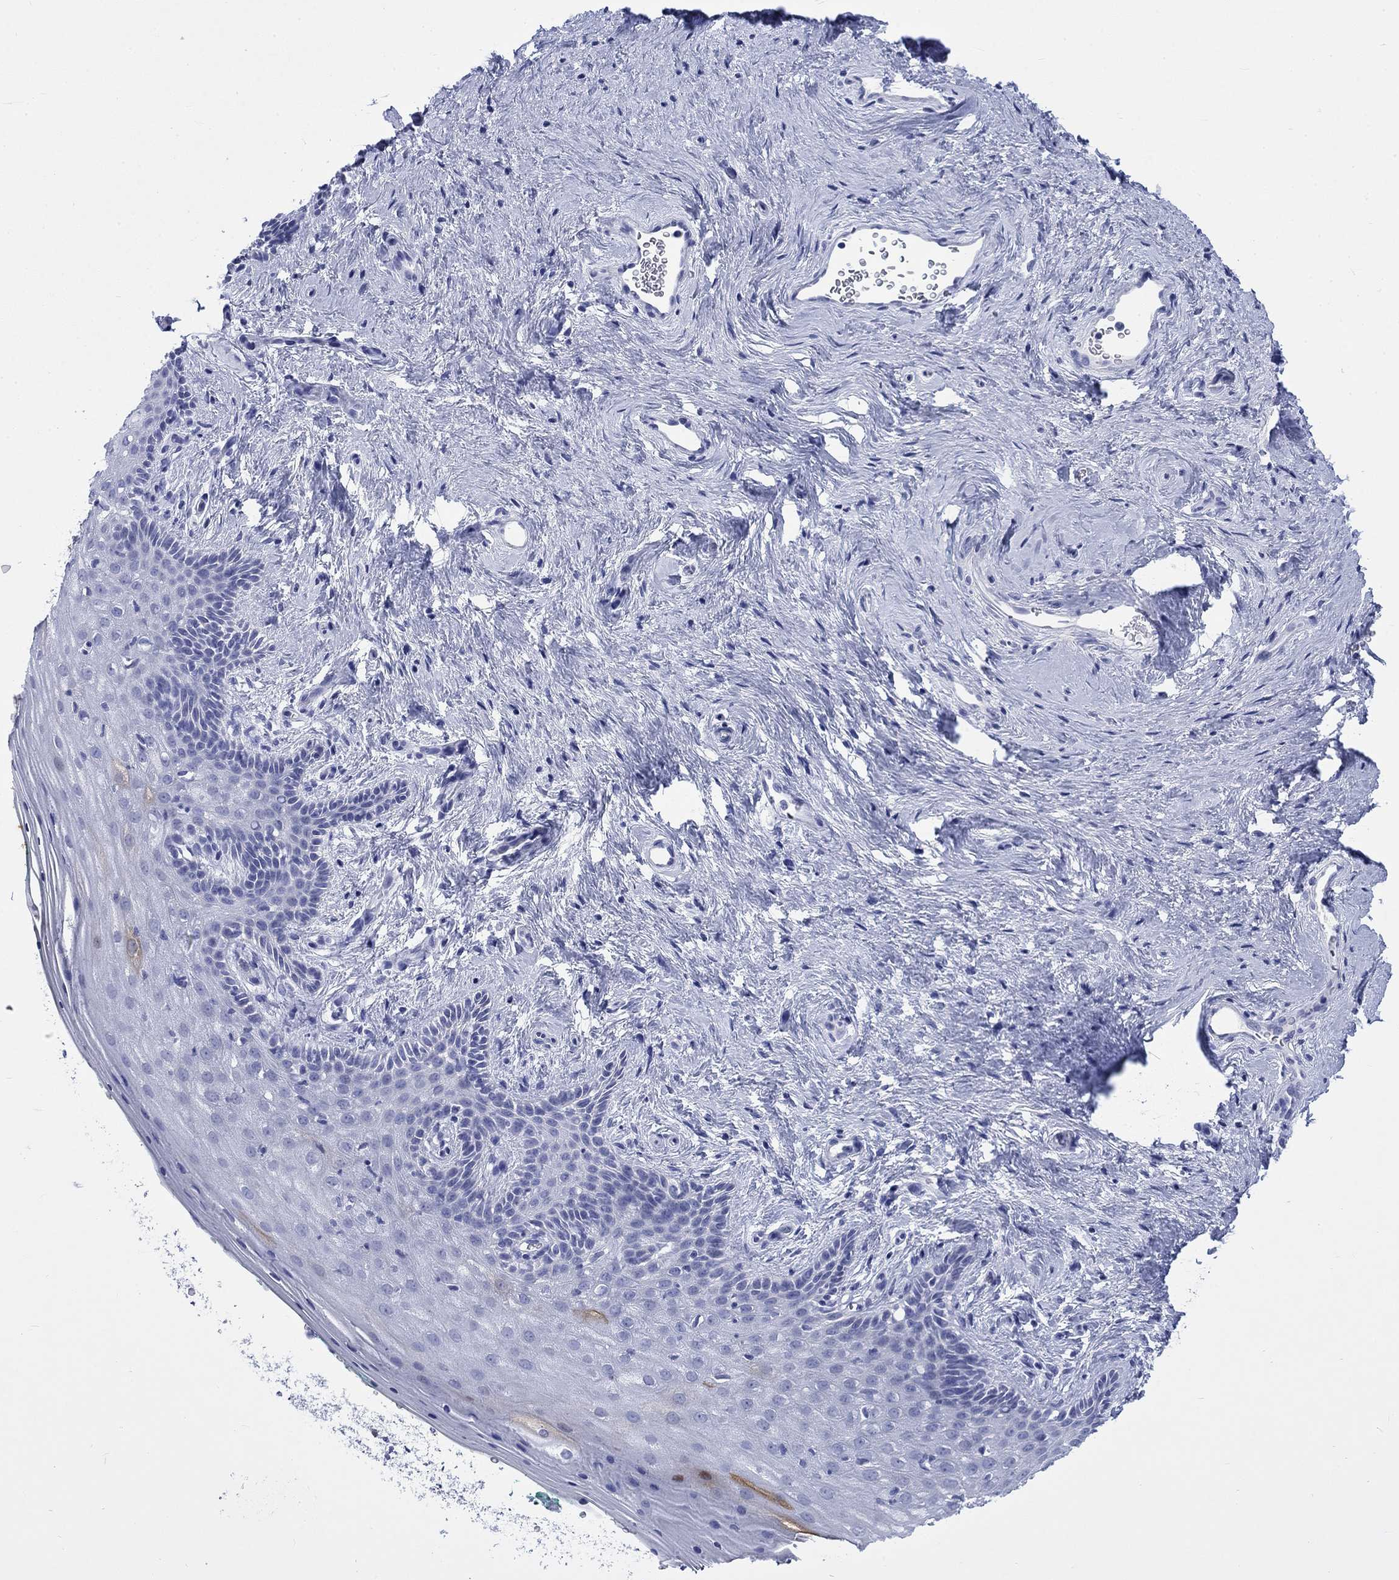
{"staining": {"intensity": "moderate", "quantity": "<25%", "location": "cytoplasmic/membranous"}, "tissue": "vagina", "cell_type": "Squamous epithelial cells", "image_type": "normal", "snomed": [{"axis": "morphology", "description": "Normal tissue, NOS"}, {"axis": "topography", "description": "Vagina"}], "caption": "There is low levels of moderate cytoplasmic/membranous staining in squamous epithelial cells of unremarkable vagina, as demonstrated by immunohistochemical staining (brown color).", "gene": "KRT76", "patient": {"sex": "female", "age": 45}}